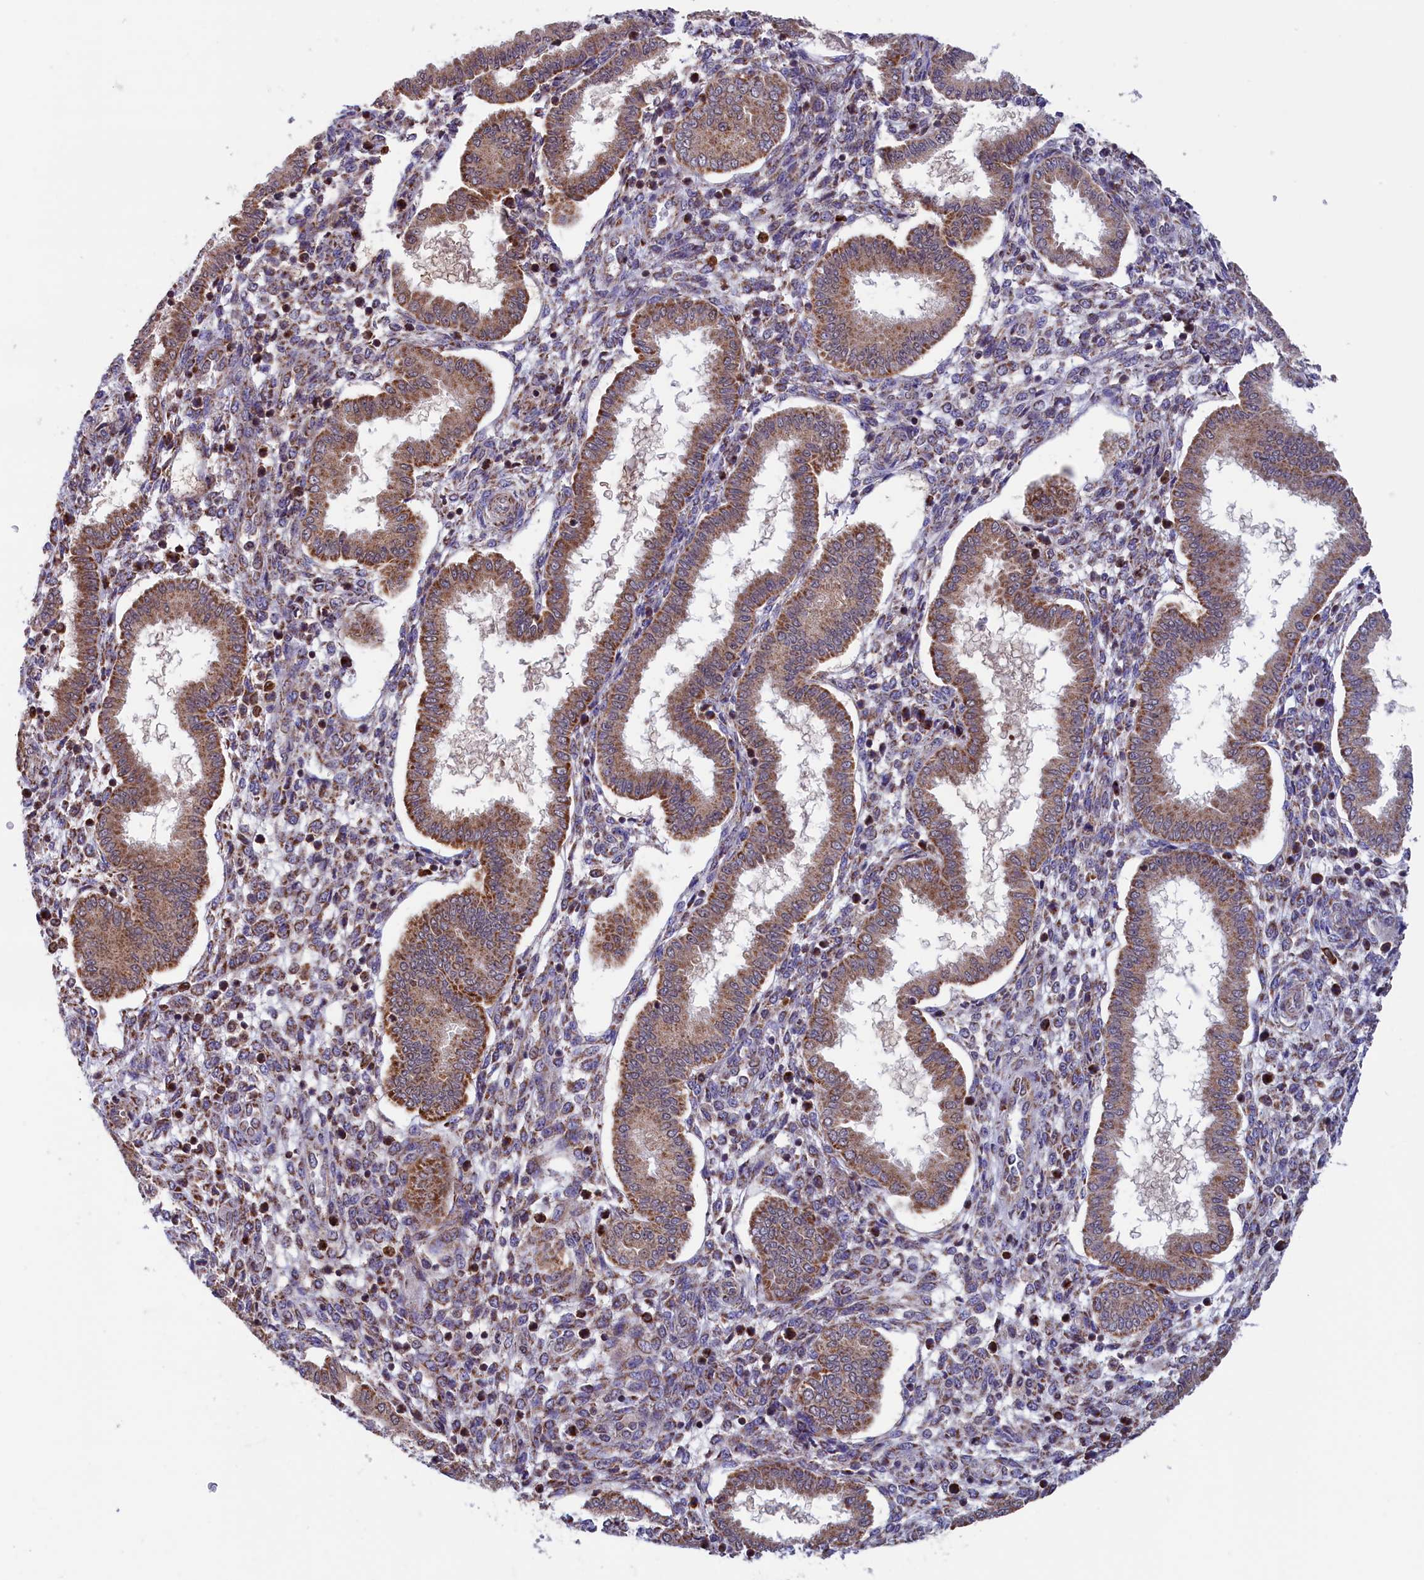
{"staining": {"intensity": "weak", "quantity": "<25%", "location": "cytoplasmic/membranous"}, "tissue": "endometrium", "cell_type": "Cells in endometrial stroma", "image_type": "normal", "snomed": [{"axis": "morphology", "description": "Normal tissue, NOS"}, {"axis": "topography", "description": "Endometrium"}], "caption": "IHC micrograph of unremarkable endometrium stained for a protein (brown), which reveals no positivity in cells in endometrial stroma. The staining is performed using DAB (3,3'-diaminobenzidine) brown chromogen with nuclei counter-stained in using hematoxylin.", "gene": "TIMM44", "patient": {"sex": "female", "age": 24}}